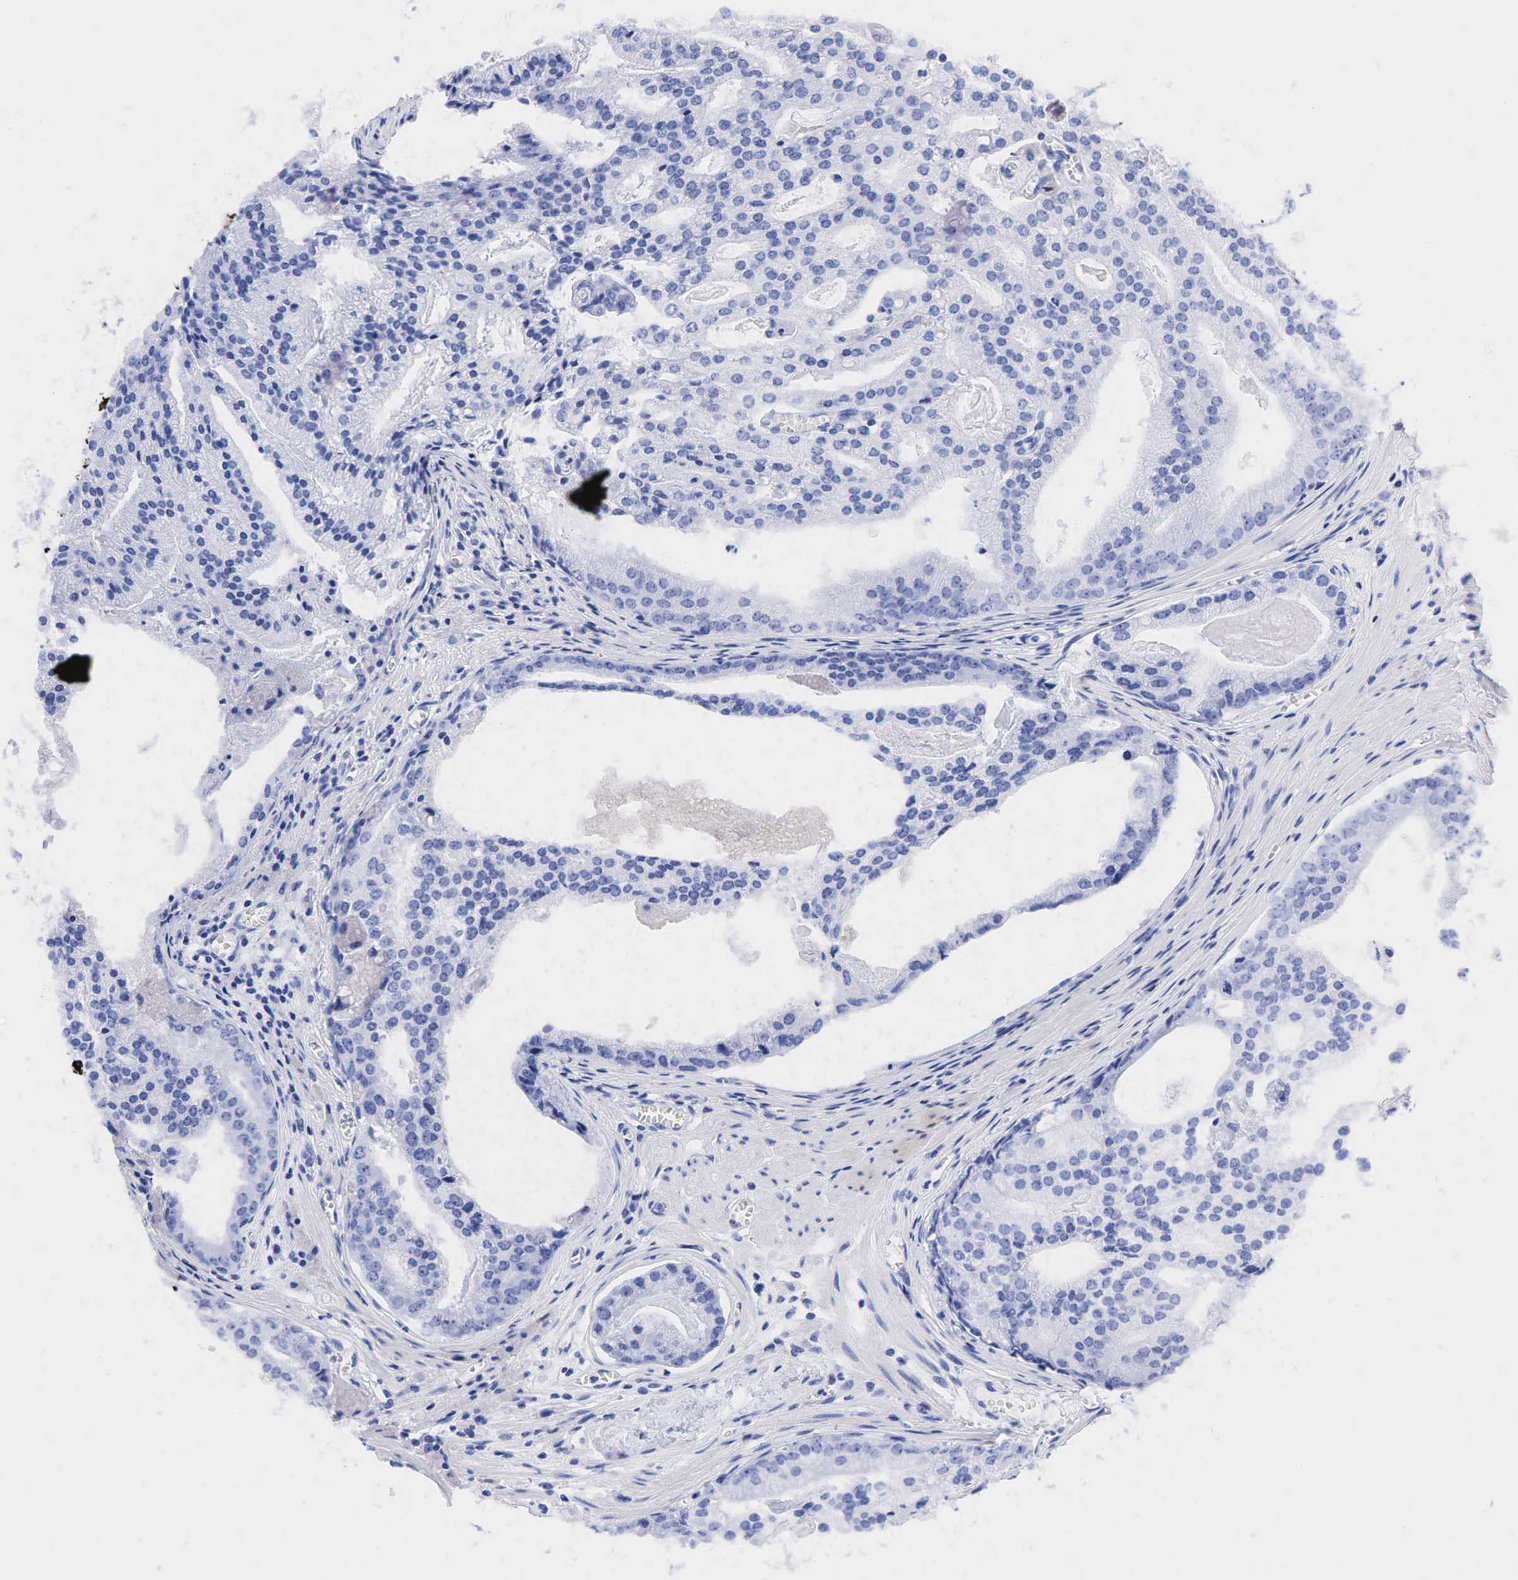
{"staining": {"intensity": "negative", "quantity": "none", "location": "none"}, "tissue": "prostate cancer", "cell_type": "Tumor cells", "image_type": "cancer", "snomed": [{"axis": "morphology", "description": "Adenocarcinoma, High grade"}, {"axis": "topography", "description": "Prostate"}], "caption": "Image shows no protein staining in tumor cells of prostate cancer (adenocarcinoma (high-grade)) tissue.", "gene": "NKX2-1", "patient": {"sex": "male", "age": 56}}